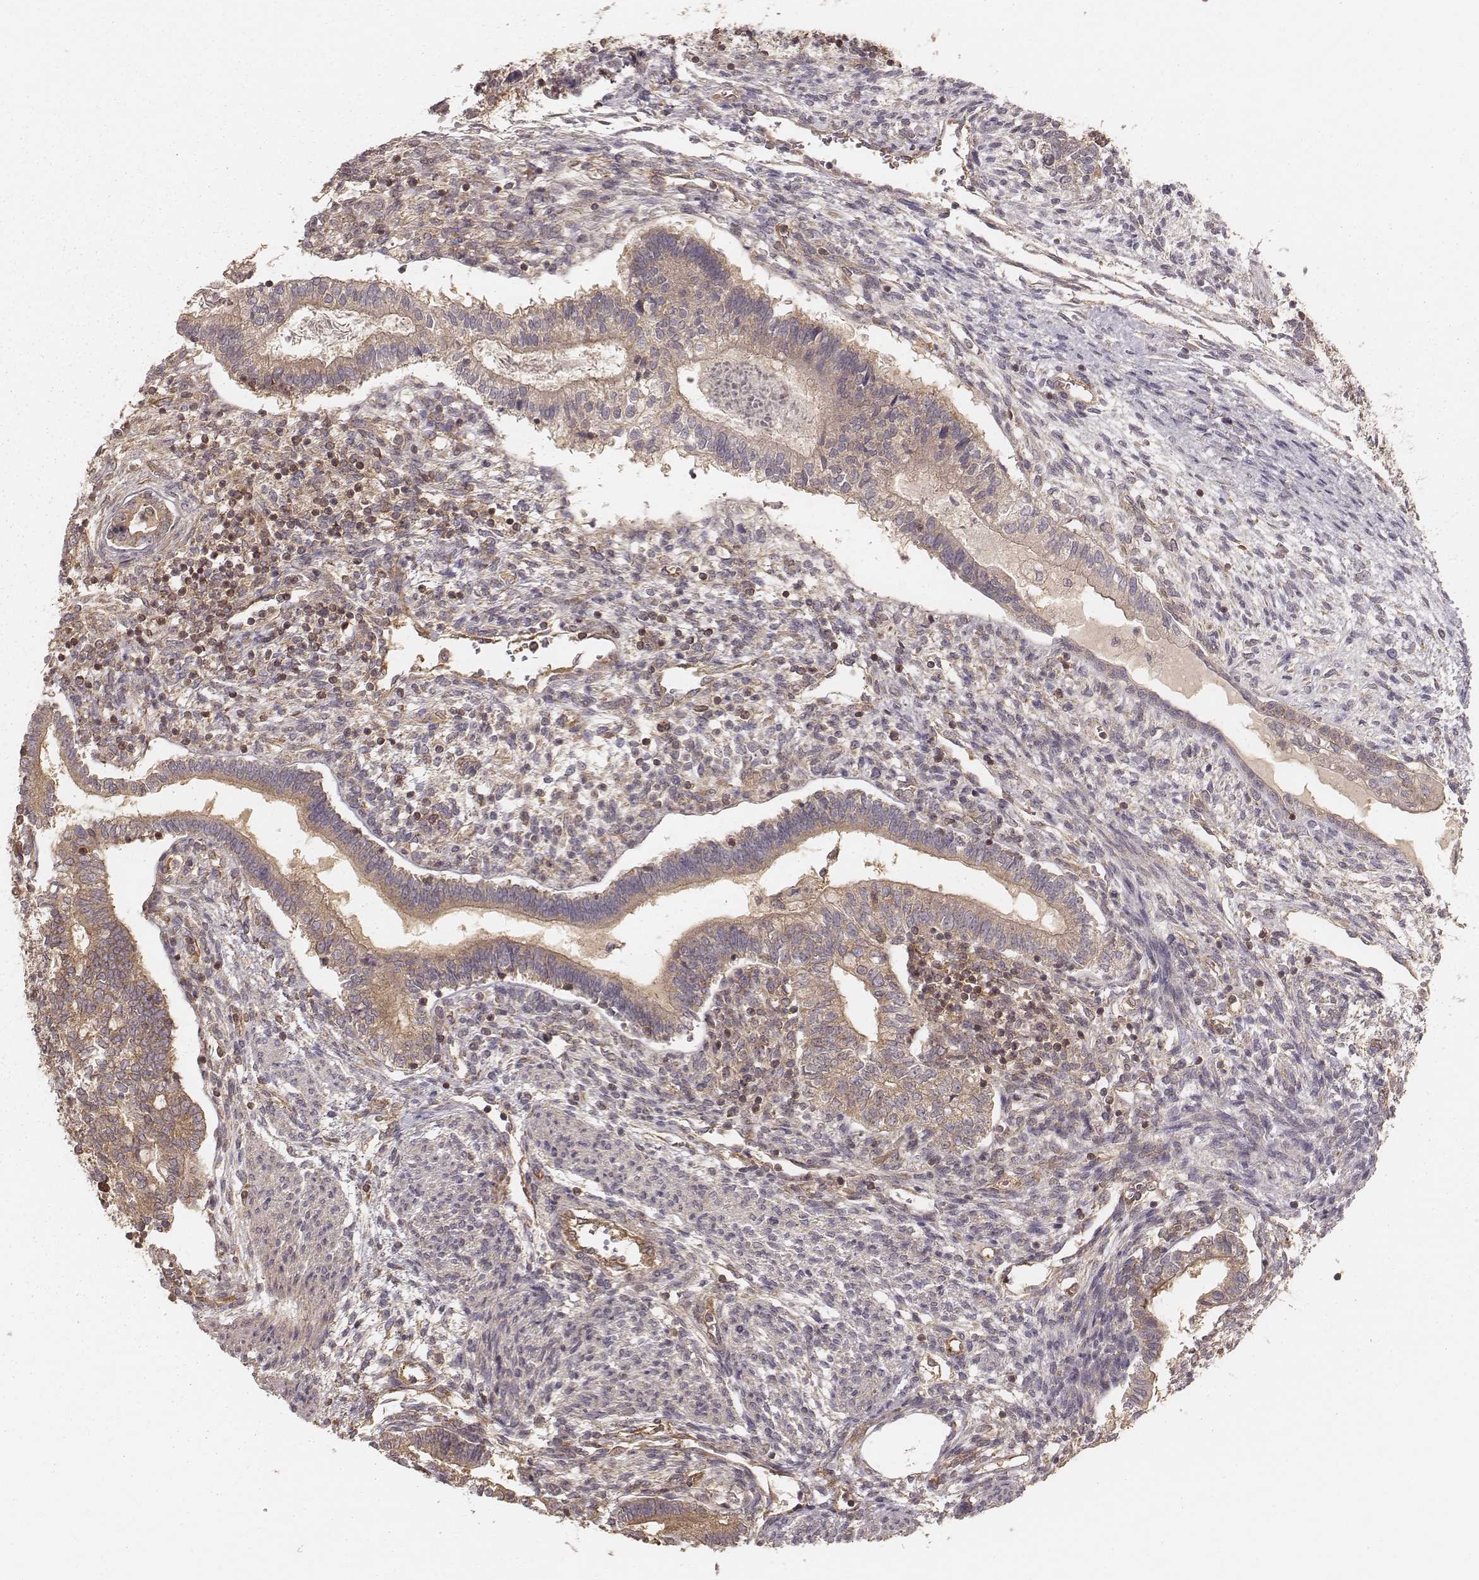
{"staining": {"intensity": "moderate", "quantity": ">75%", "location": "cytoplasmic/membranous"}, "tissue": "testis cancer", "cell_type": "Tumor cells", "image_type": "cancer", "snomed": [{"axis": "morphology", "description": "Carcinoma, Embryonal, NOS"}, {"axis": "topography", "description": "Testis"}], "caption": "A micrograph of human testis embryonal carcinoma stained for a protein reveals moderate cytoplasmic/membranous brown staining in tumor cells.", "gene": "CARS1", "patient": {"sex": "male", "age": 37}}